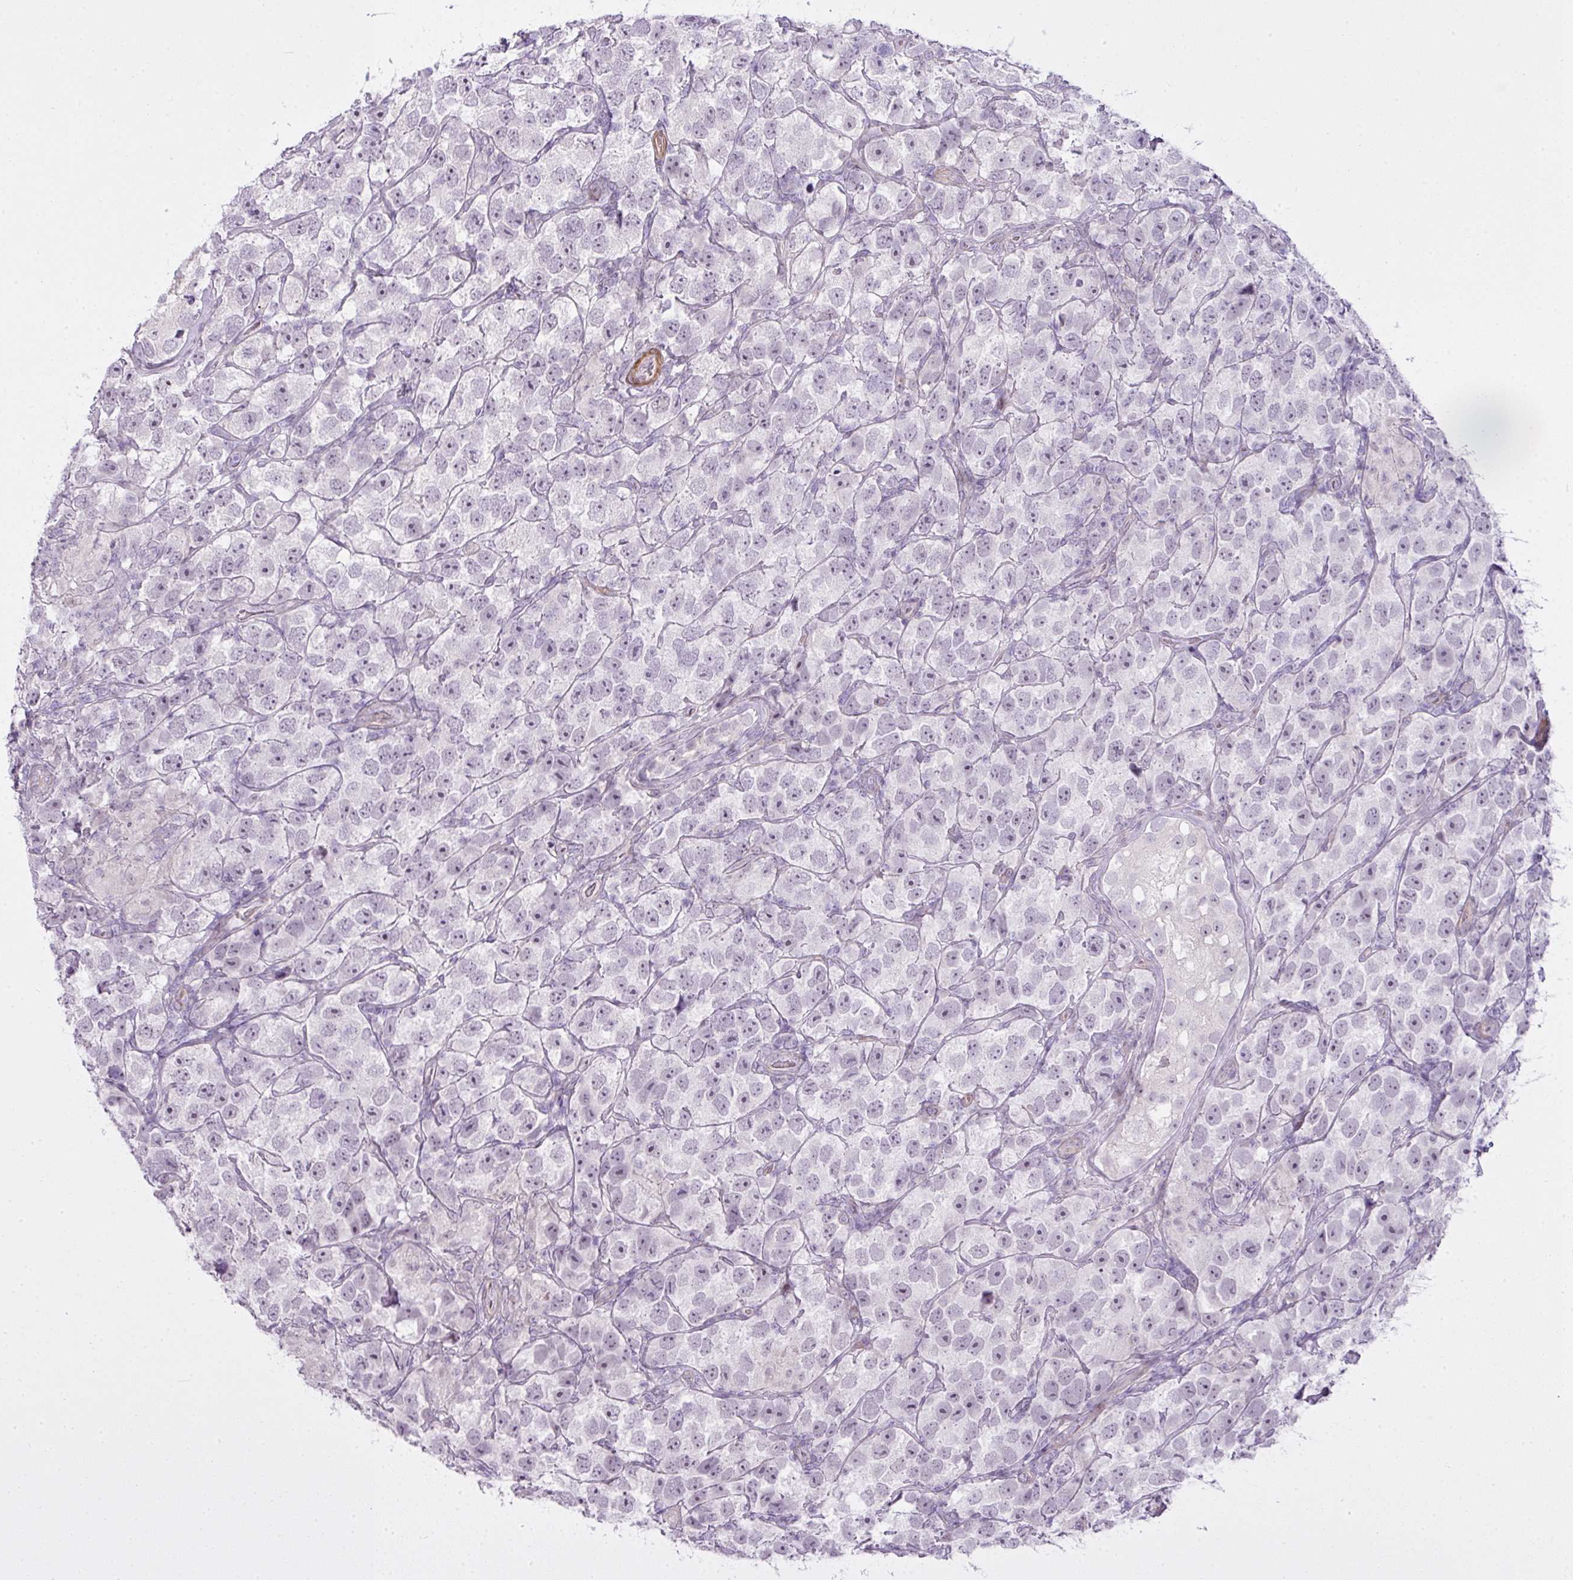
{"staining": {"intensity": "negative", "quantity": "none", "location": "none"}, "tissue": "testis cancer", "cell_type": "Tumor cells", "image_type": "cancer", "snomed": [{"axis": "morphology", "description": "Seminoma, NOS"}, {"axis": "topography", "description": "Testis"}], "caption": "This is an immunohistochemistry (IHC) photomicrograph of testis cancer (seminoma). There is no staining in tumor cells.", "gene": "ZNF688", "patient": {"sex": "male", "age": 26}}